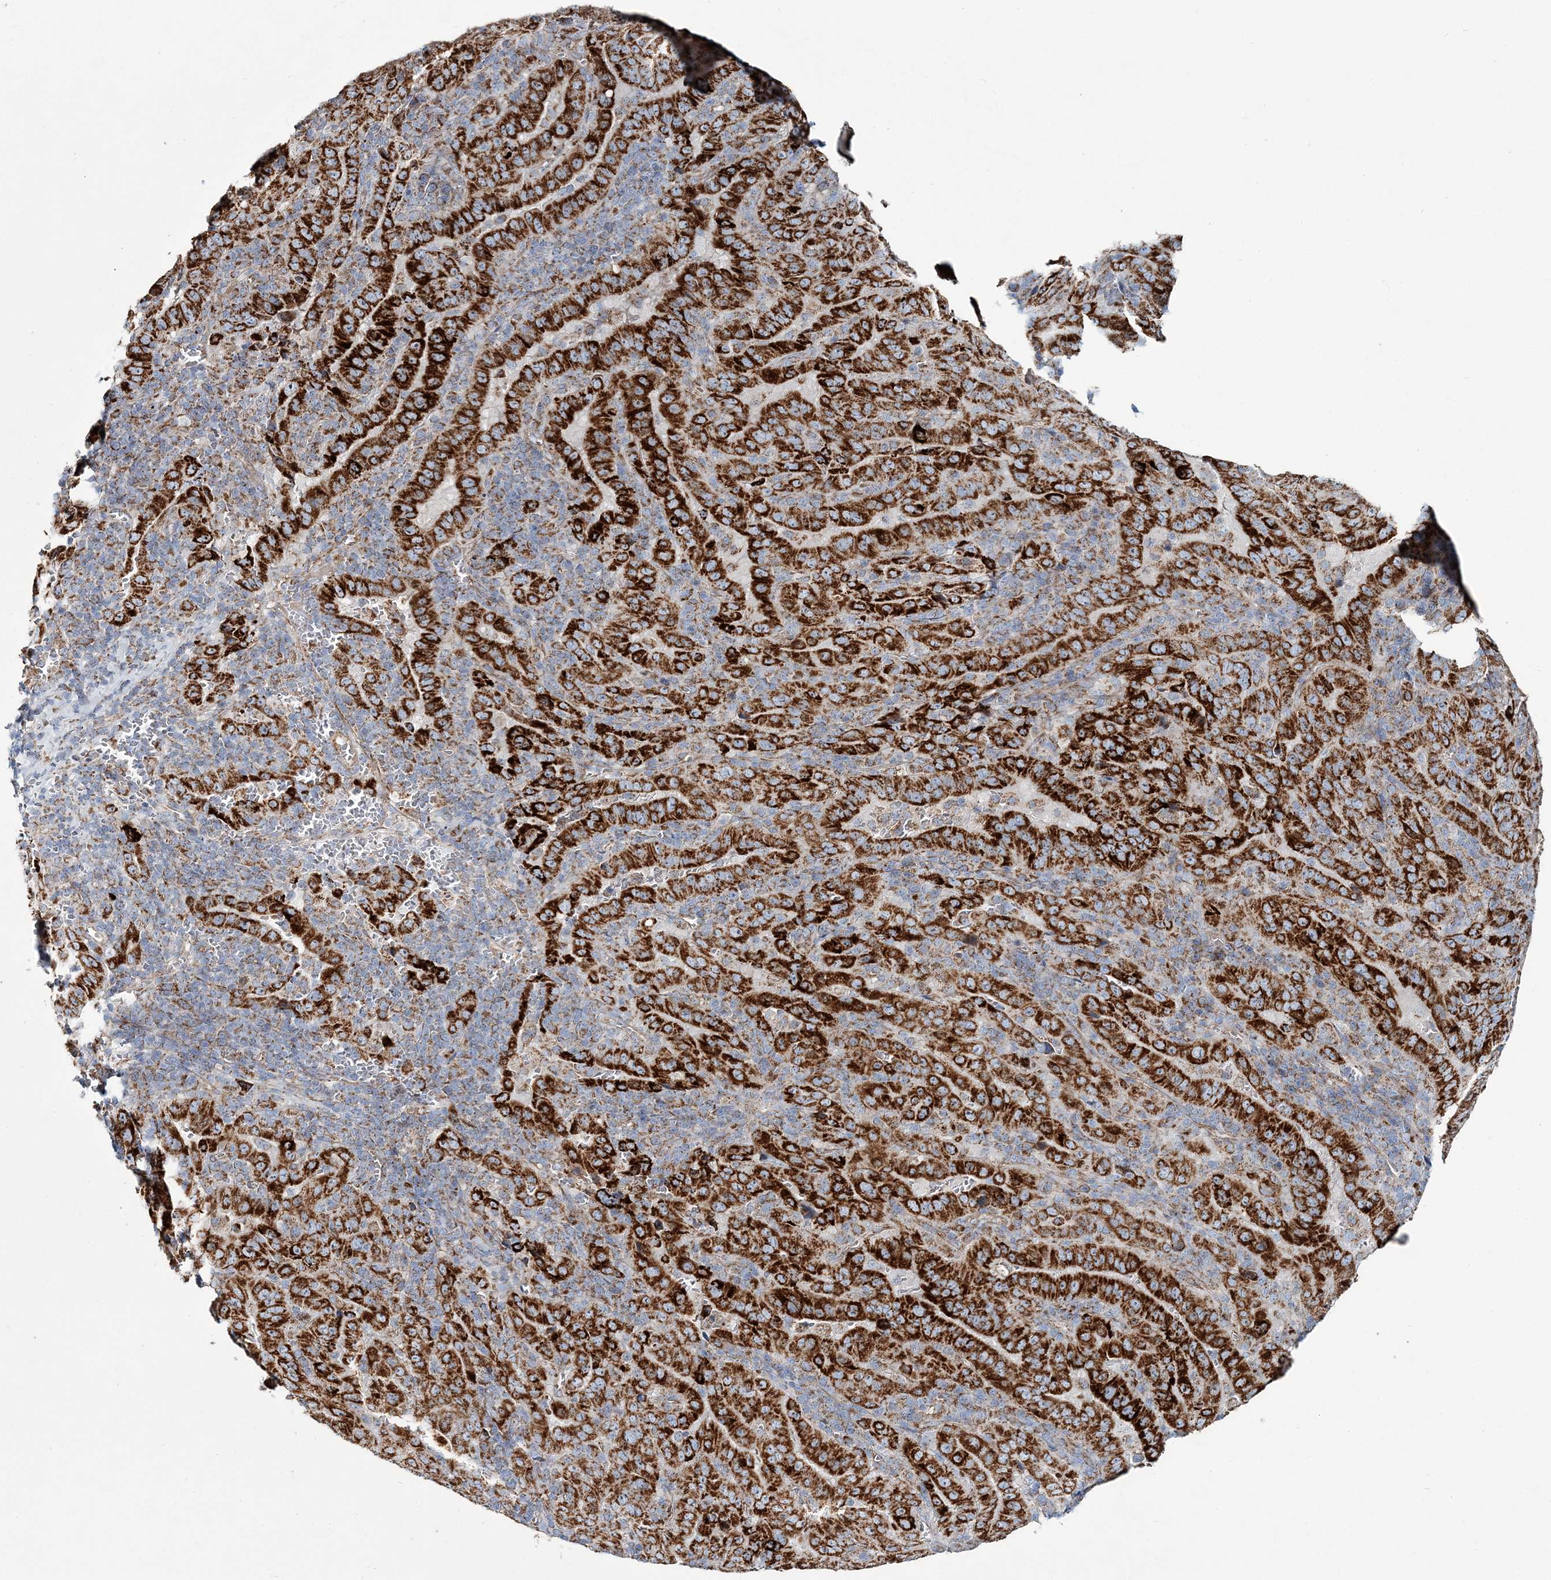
{"staining": {"intensity": "strong", "quantity": ">75%", "location": "cytoplasmic/membranous"}, "tissue": "pancreatic cancer", "cell_type": "Tumor cells", "image_type": "cancer", "snomed": [{"axis": "morphology", "description": "Adenocarcinoma, NOS"}, {"axis": "topography", "description": "Pancreas"}], "caption": "Immunohistochemical staining of pancreatic adenocarcinoma displays high levels of strong cytoplasmic/membranous protein expression in approximately >75% of tumor cells. The protein of interest is stained brown, and the nuclei are stained in blue (DAB IHC with brightfield microscopy, high magnification).", "gene": "ARHGAP6", "patient": {"sex": "male", "age": 63}}